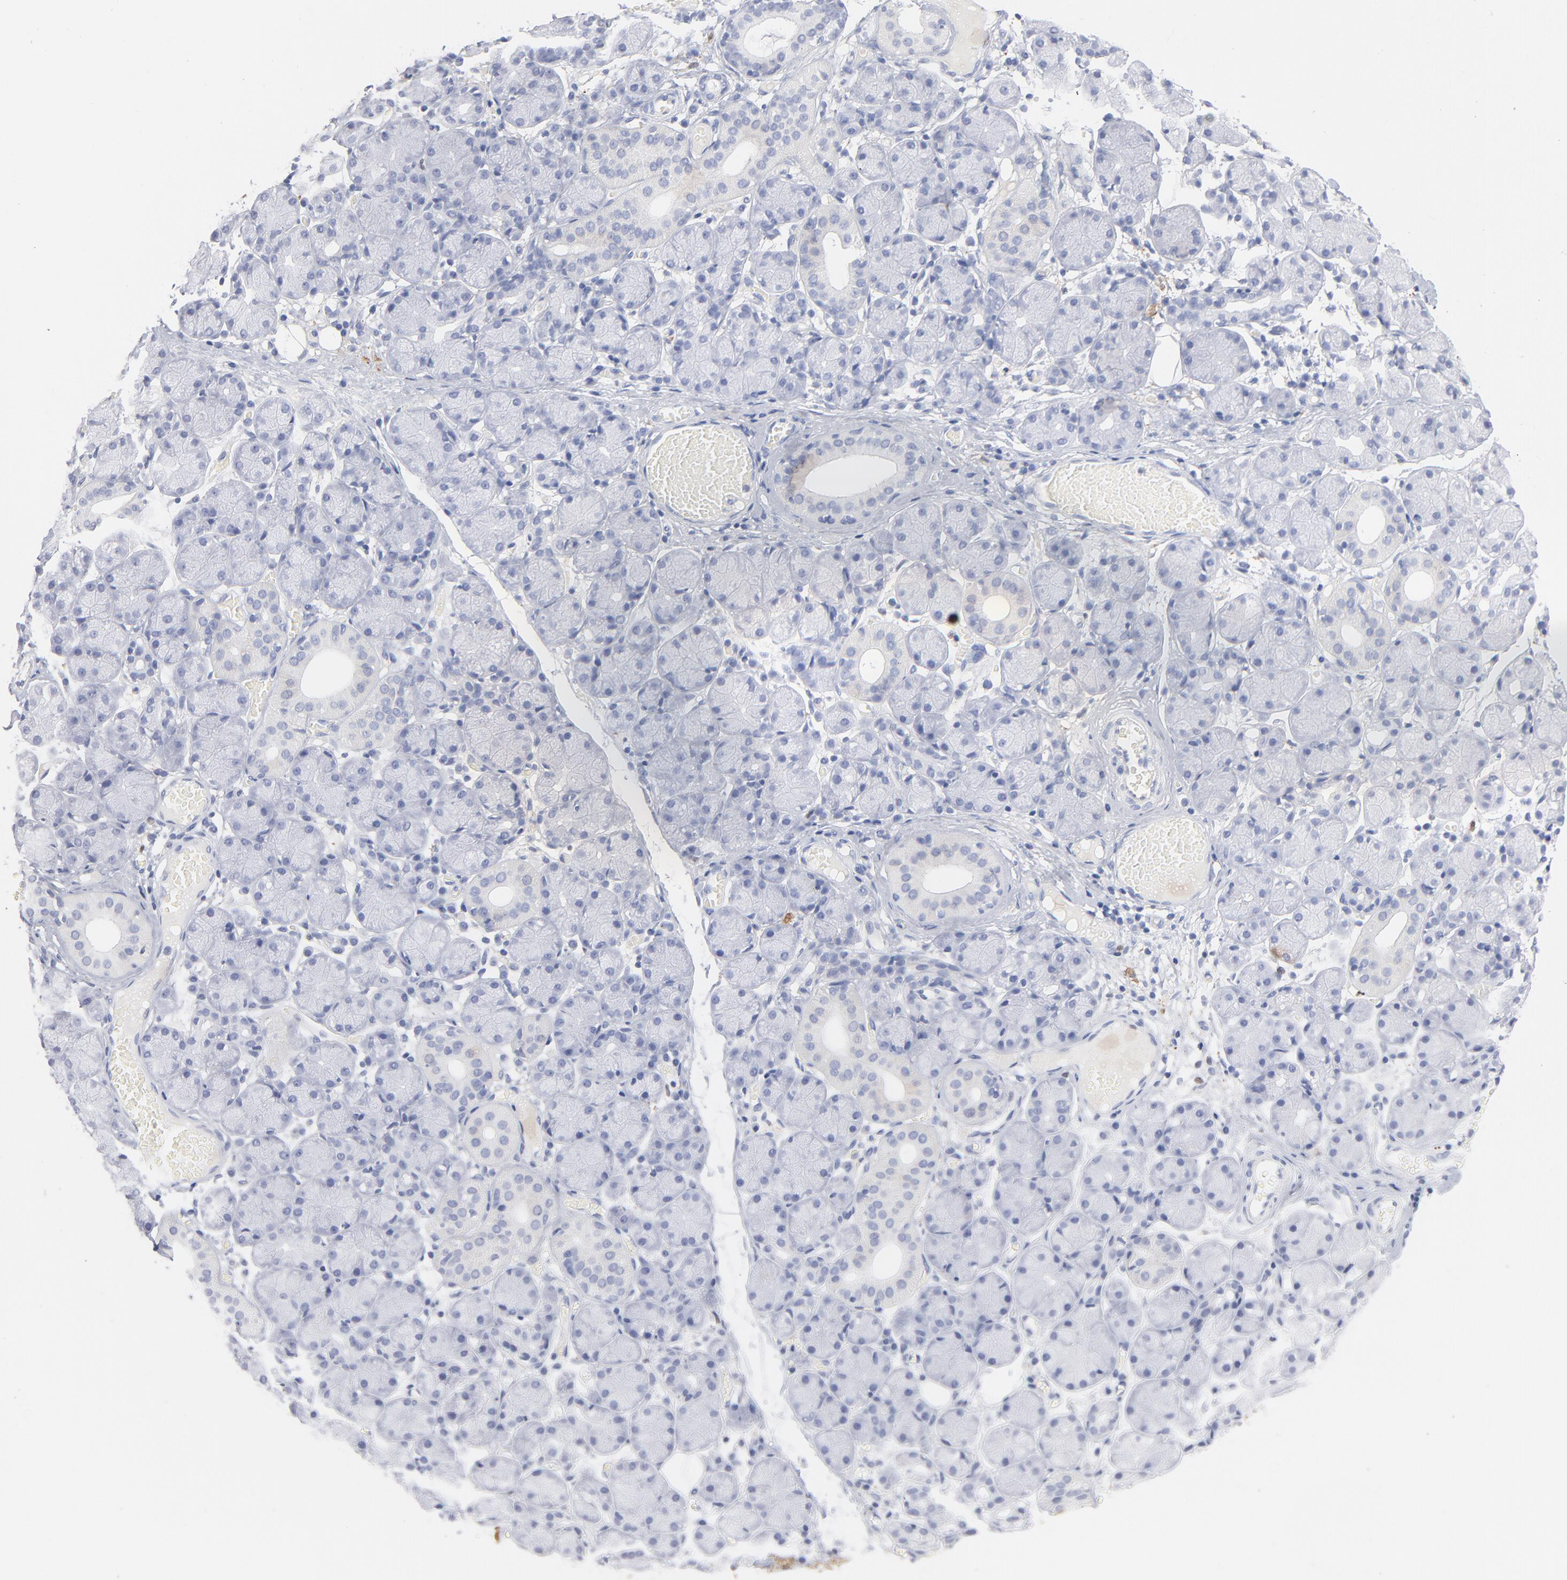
{"staining": {"intensity": "negative", "quantity": "none", "location": "none"}, "tissue": "salivary gland", "cell_type": "Glandular cells", "image_type": "normal", "snomed": [{"axis": "morphology", "description": "Normal tissue, NOS"}, {"axis": "topography", "description": "Salivary gland"}], "caption": "High power microscopy histopathology image of an immunohistochemistry (IHC) photomicrograph of normal salivary gland, revealing no significant expression in glandular cells.", "gene": "IFIT2", "patient": {"sex": "female", "age": 24}}